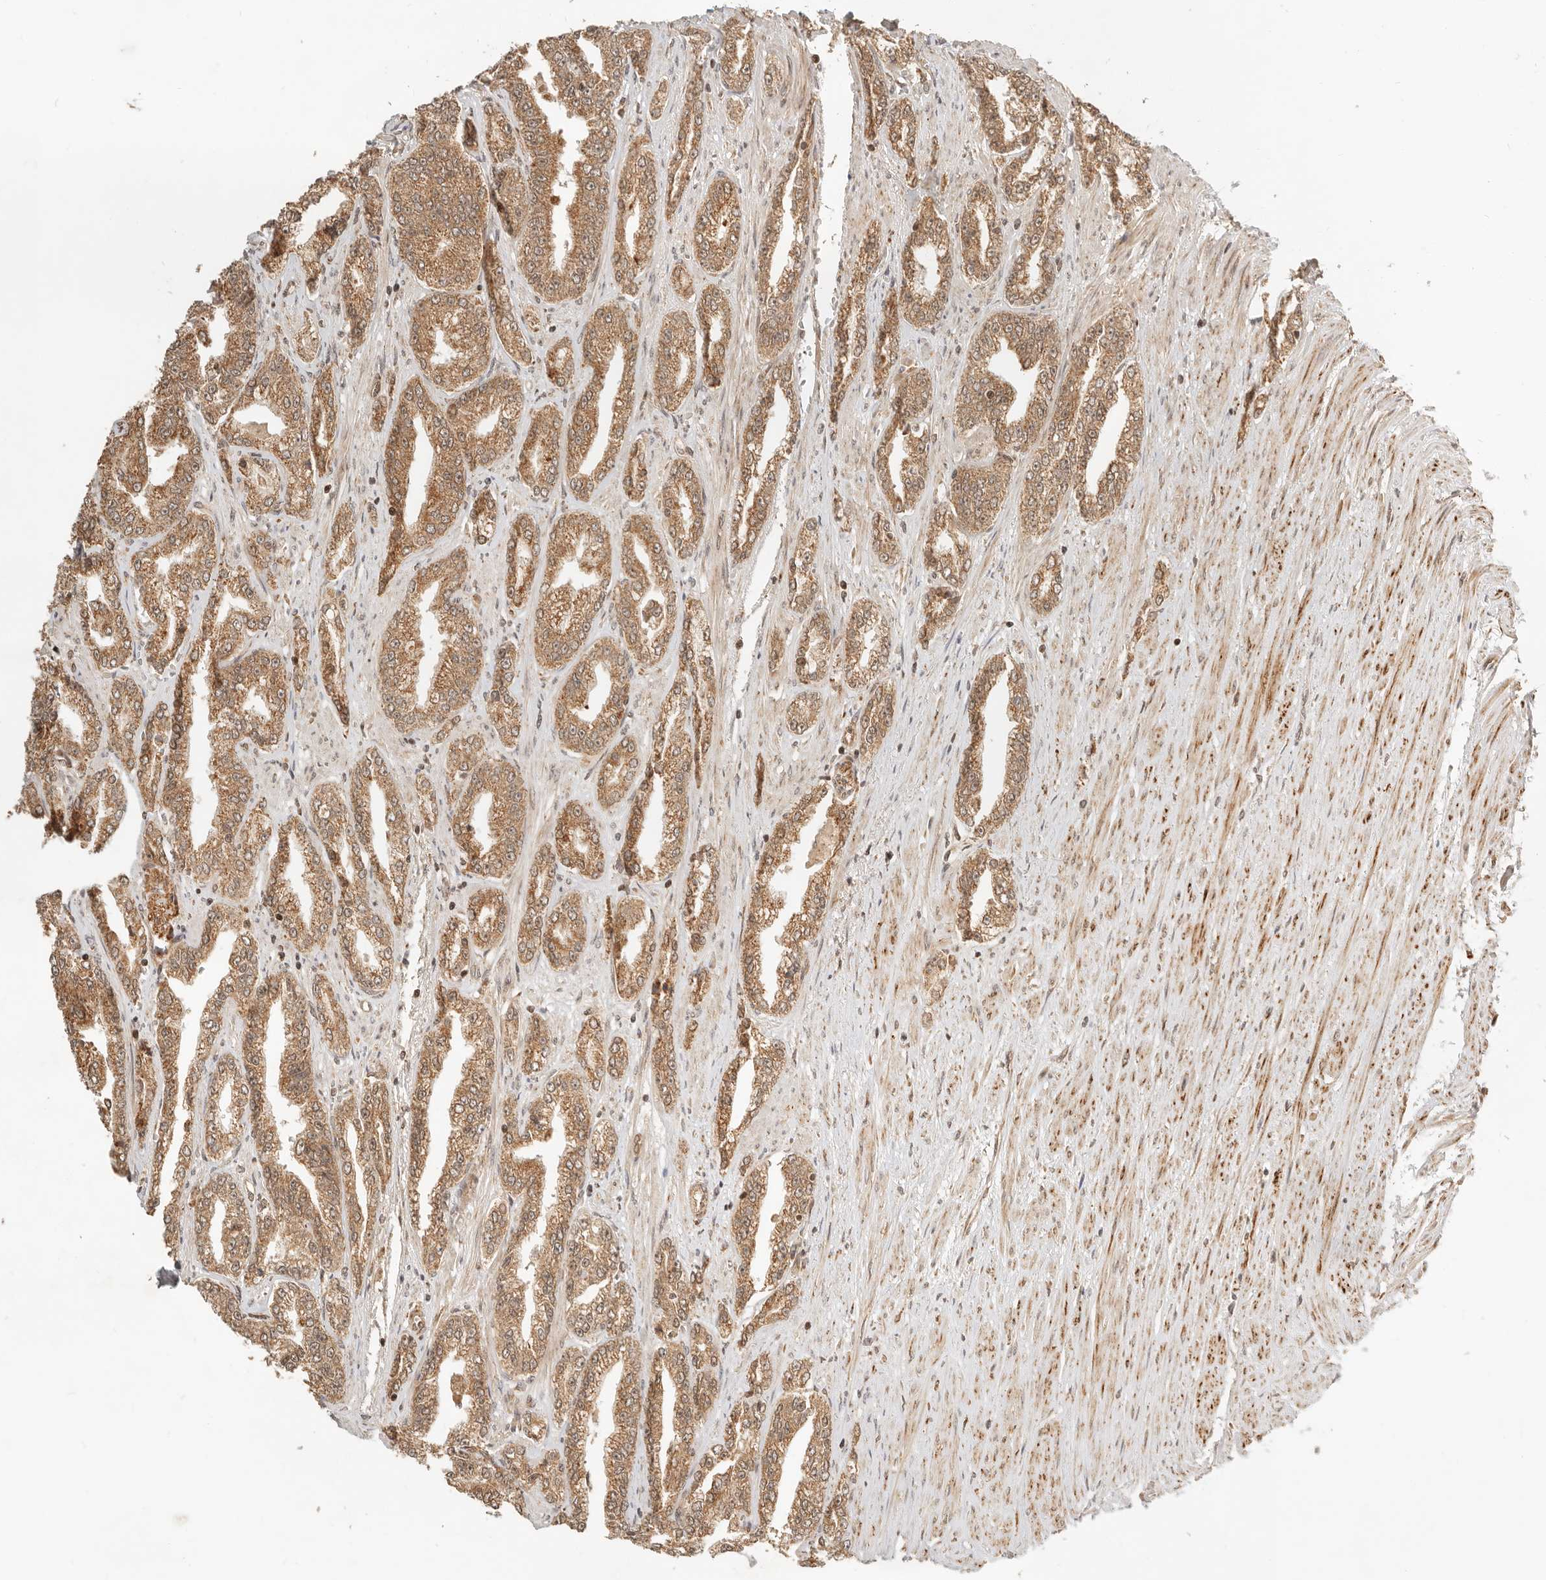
{"staining": {"intensity": "moderate", "quantity": ">75%", "location": "cytoplasmic/membranous"}, "tissue": "prostate cancer", "cell_type": "Tumor cells", "image_type": "cancer", "snomed": [{"axis": "morphology", "description": "Adenocarcinoma, High grade"}, {"axis": "topography", "description": "Prostate"}], "caption": "Prostate cancer (high-grade adenocarcinoma) stained with a brown dye demonstrates moderate cytoplasmic/membranous positive positivity in about >75% of tumor cells.", "gene": "BAALC", "patient": {"sex": "male", "age": 71}}